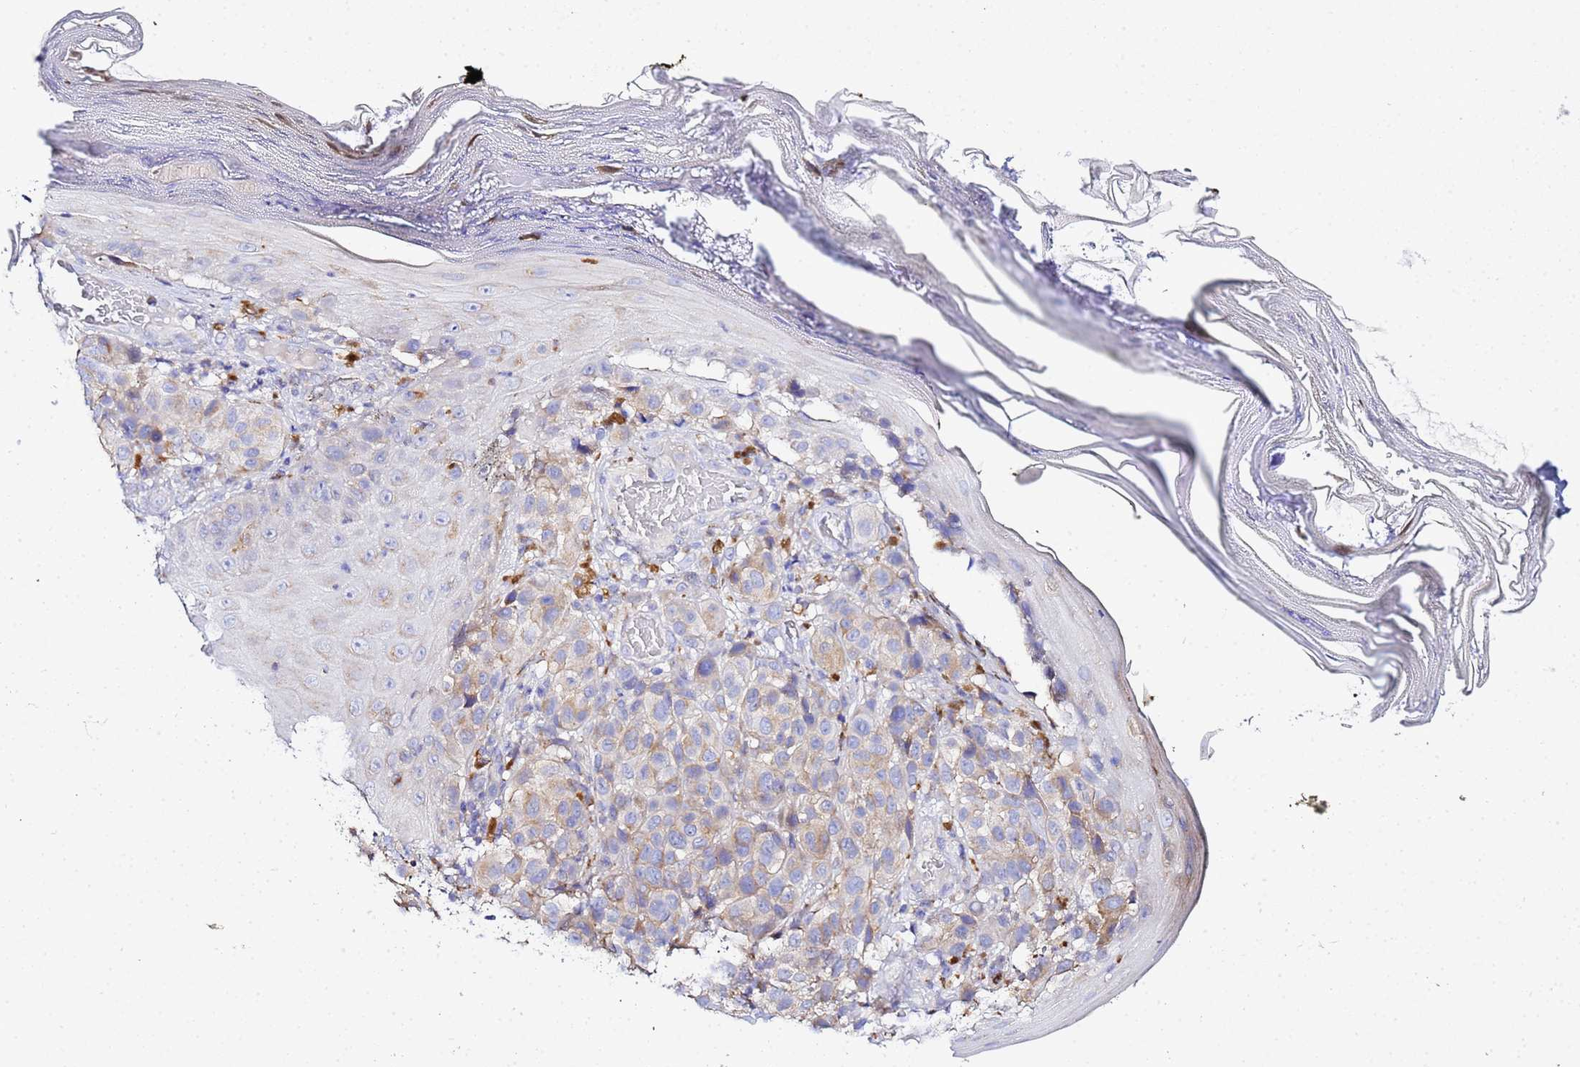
{"staining": {"intensity": "weak", "quantity": "25%-75%", "location": "cytoplasmic/membranous"}, "tissue": "melanoma", "cell_type": "Tumor cells", "image_type": "cancer", "snomed": [{"axis": "morphology", "description": "Malignant melanoma, NOS"}, {"axis": "topography", "description": "Skin"}], "caption": "Protein staining by immunohistochemistry reveals weak cytoplasmic/membranous staining in about 25%-75% of tumor cells in melanoma.", "gene": "VTI1B", "patient": {"sex": "male", "age": 38}}